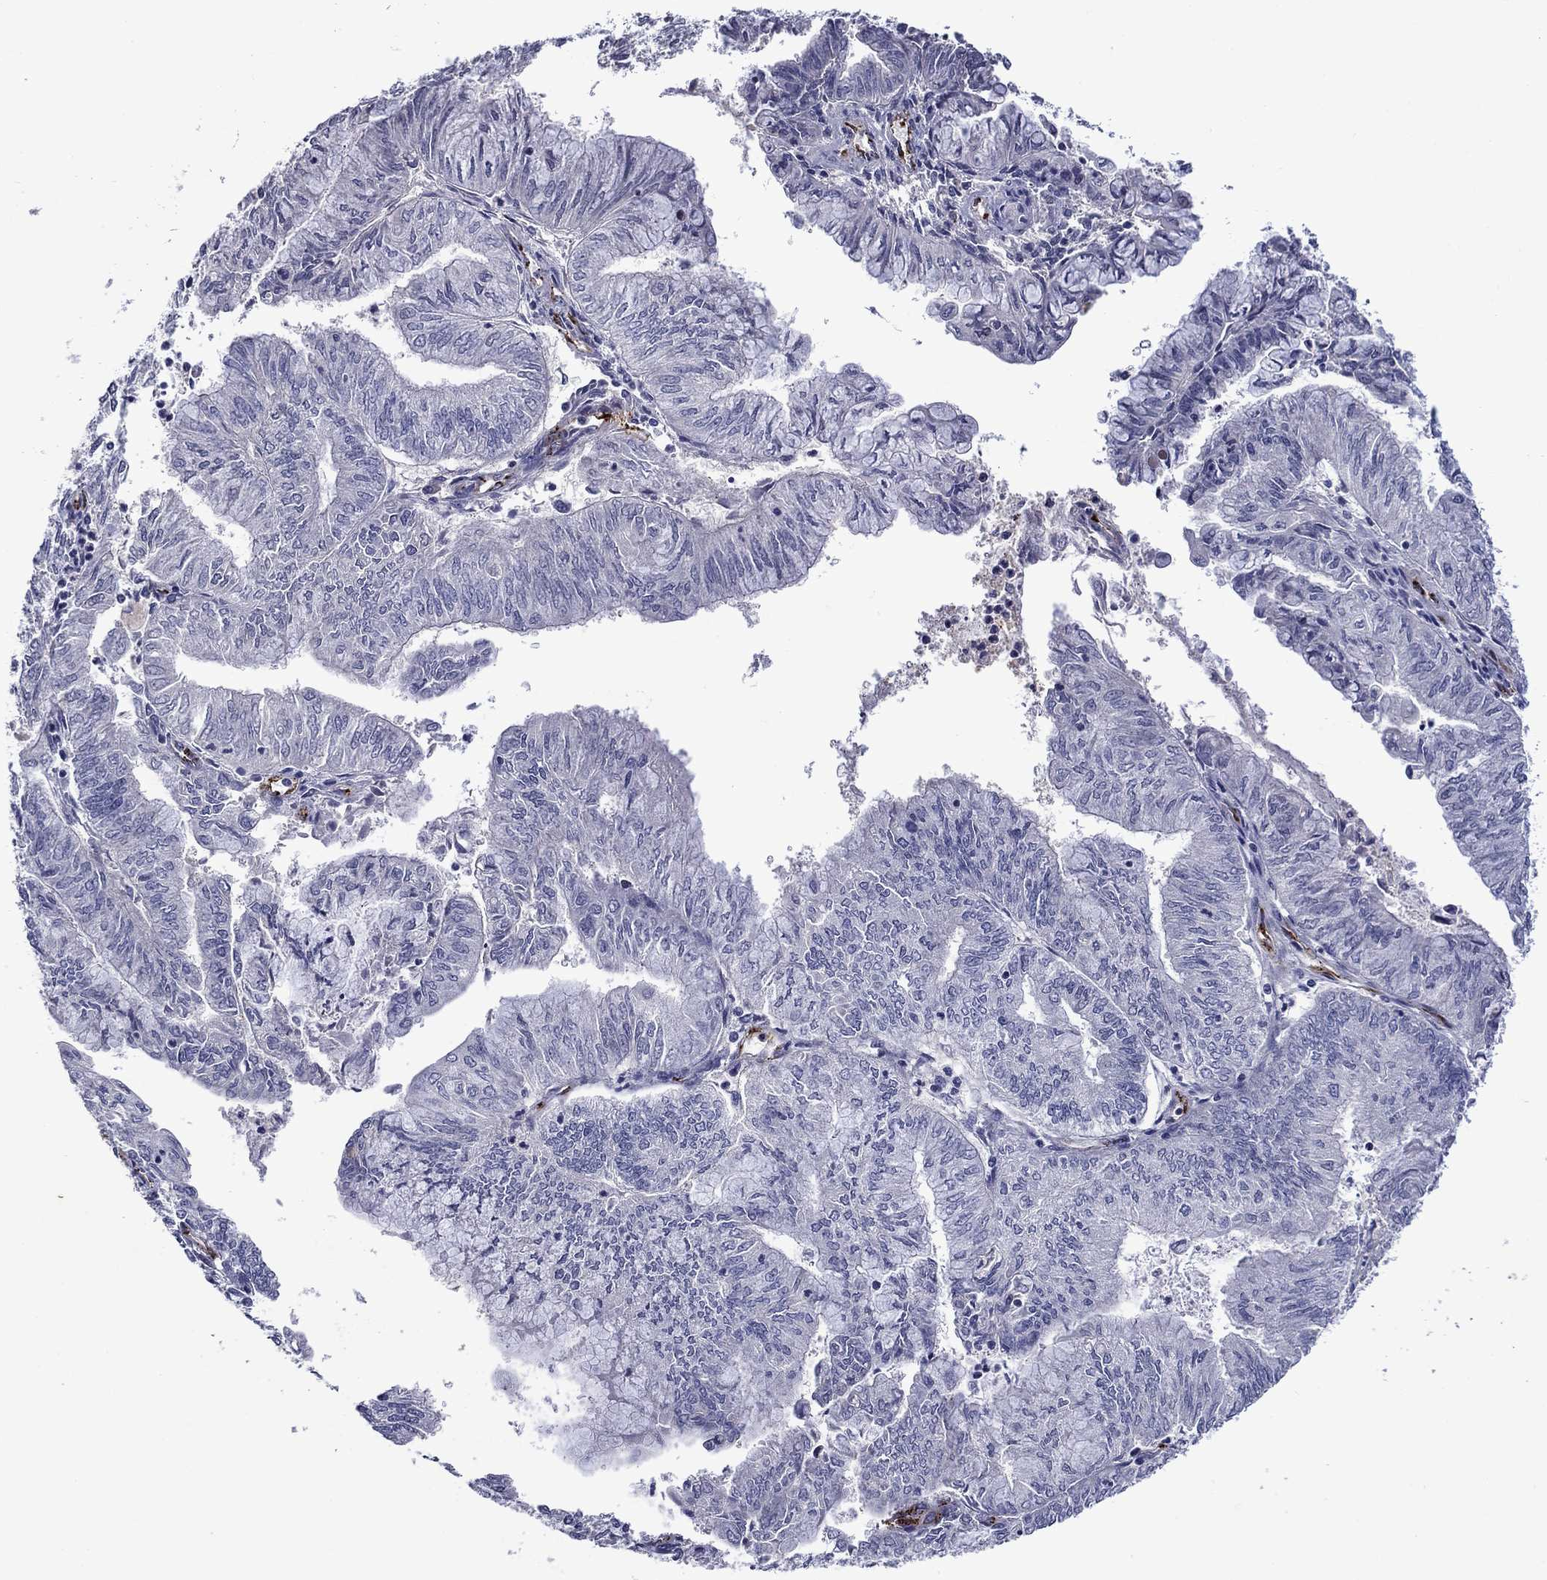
{"staining": {"intensity": "negative", "quantity": "none", "location": "none"}, "tissue": "endometrial cancer", "cell_type": "Tumor cells", "image_type": "cancer", "snomed": [{"axis": "morphology", "description": "Adenocarcinoma, NOS"}, {"axis": "topography", "description": "Endometrium"}], "caption": "IHC photomicrograph of neoplastic tissue: endometrial cancer stained with DAB (3,3'-diaminobenzidine) displays no significant protein expression in tumor cells.", "gene": "SLITRK1", "patient": {"sex": "female", "age": 59}}